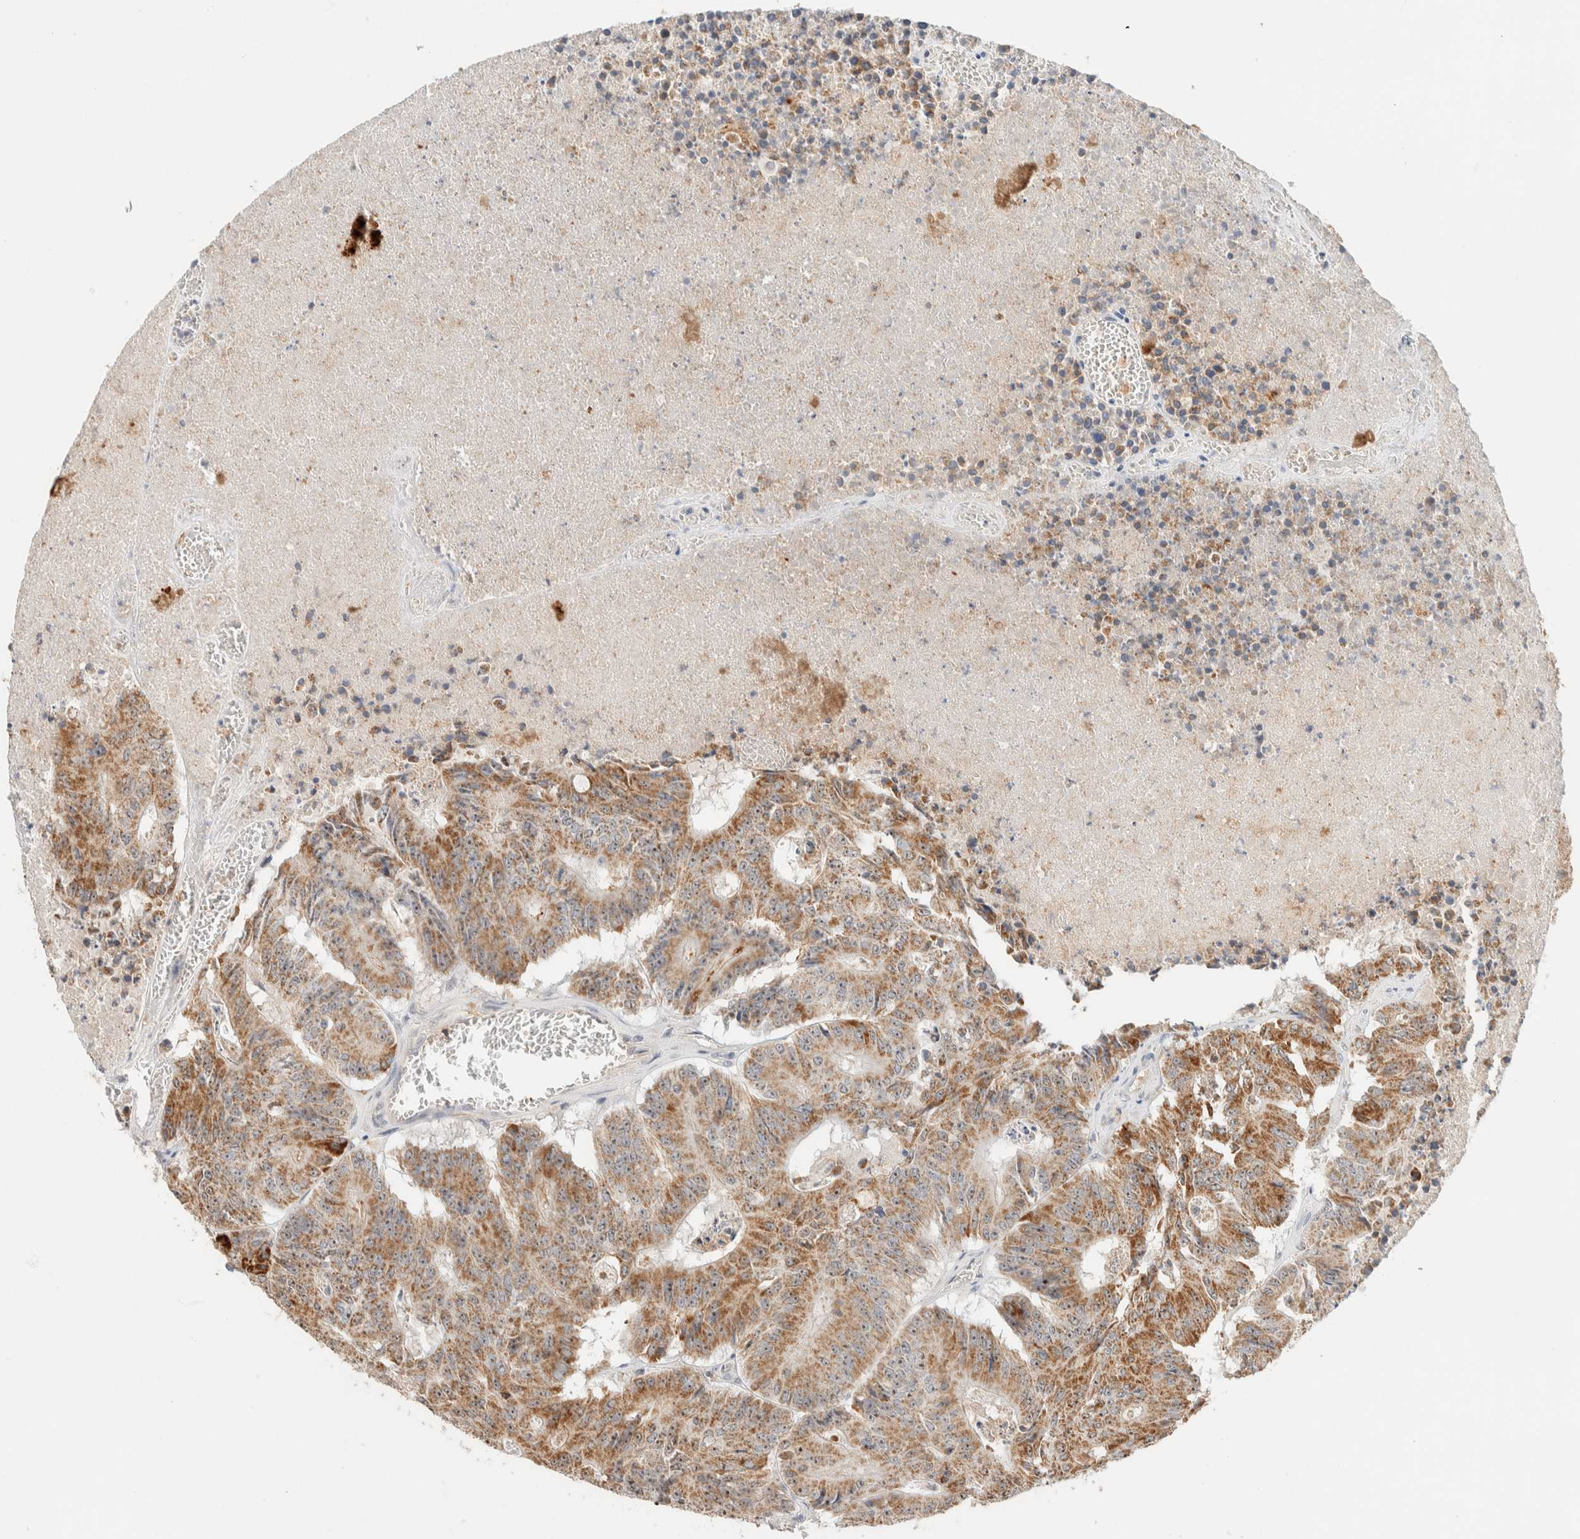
{"staining": {"intensity": "moderate", "quantity": ">75%", "location": "cytoplasmic/membranous"}, "tissue": "colorectal cancer", "cell_type": "Tumor cells", "image_type": "cancer", "snomed": [{"axis": "morphology", "description": "Adenocarcinoma, NOS"}, {"axis": "topography", "description": "Colon"}], "caption": "Colorectal cancer (adenocarcinoma) tissue shows moderate cytoplasmic/membranous staining in about >75% of tumor cells The protein is shown in brown color, while the nuclei are stained blue.", "gene": "HDHD3", "patient": {"sex": "male", "age": 87}}